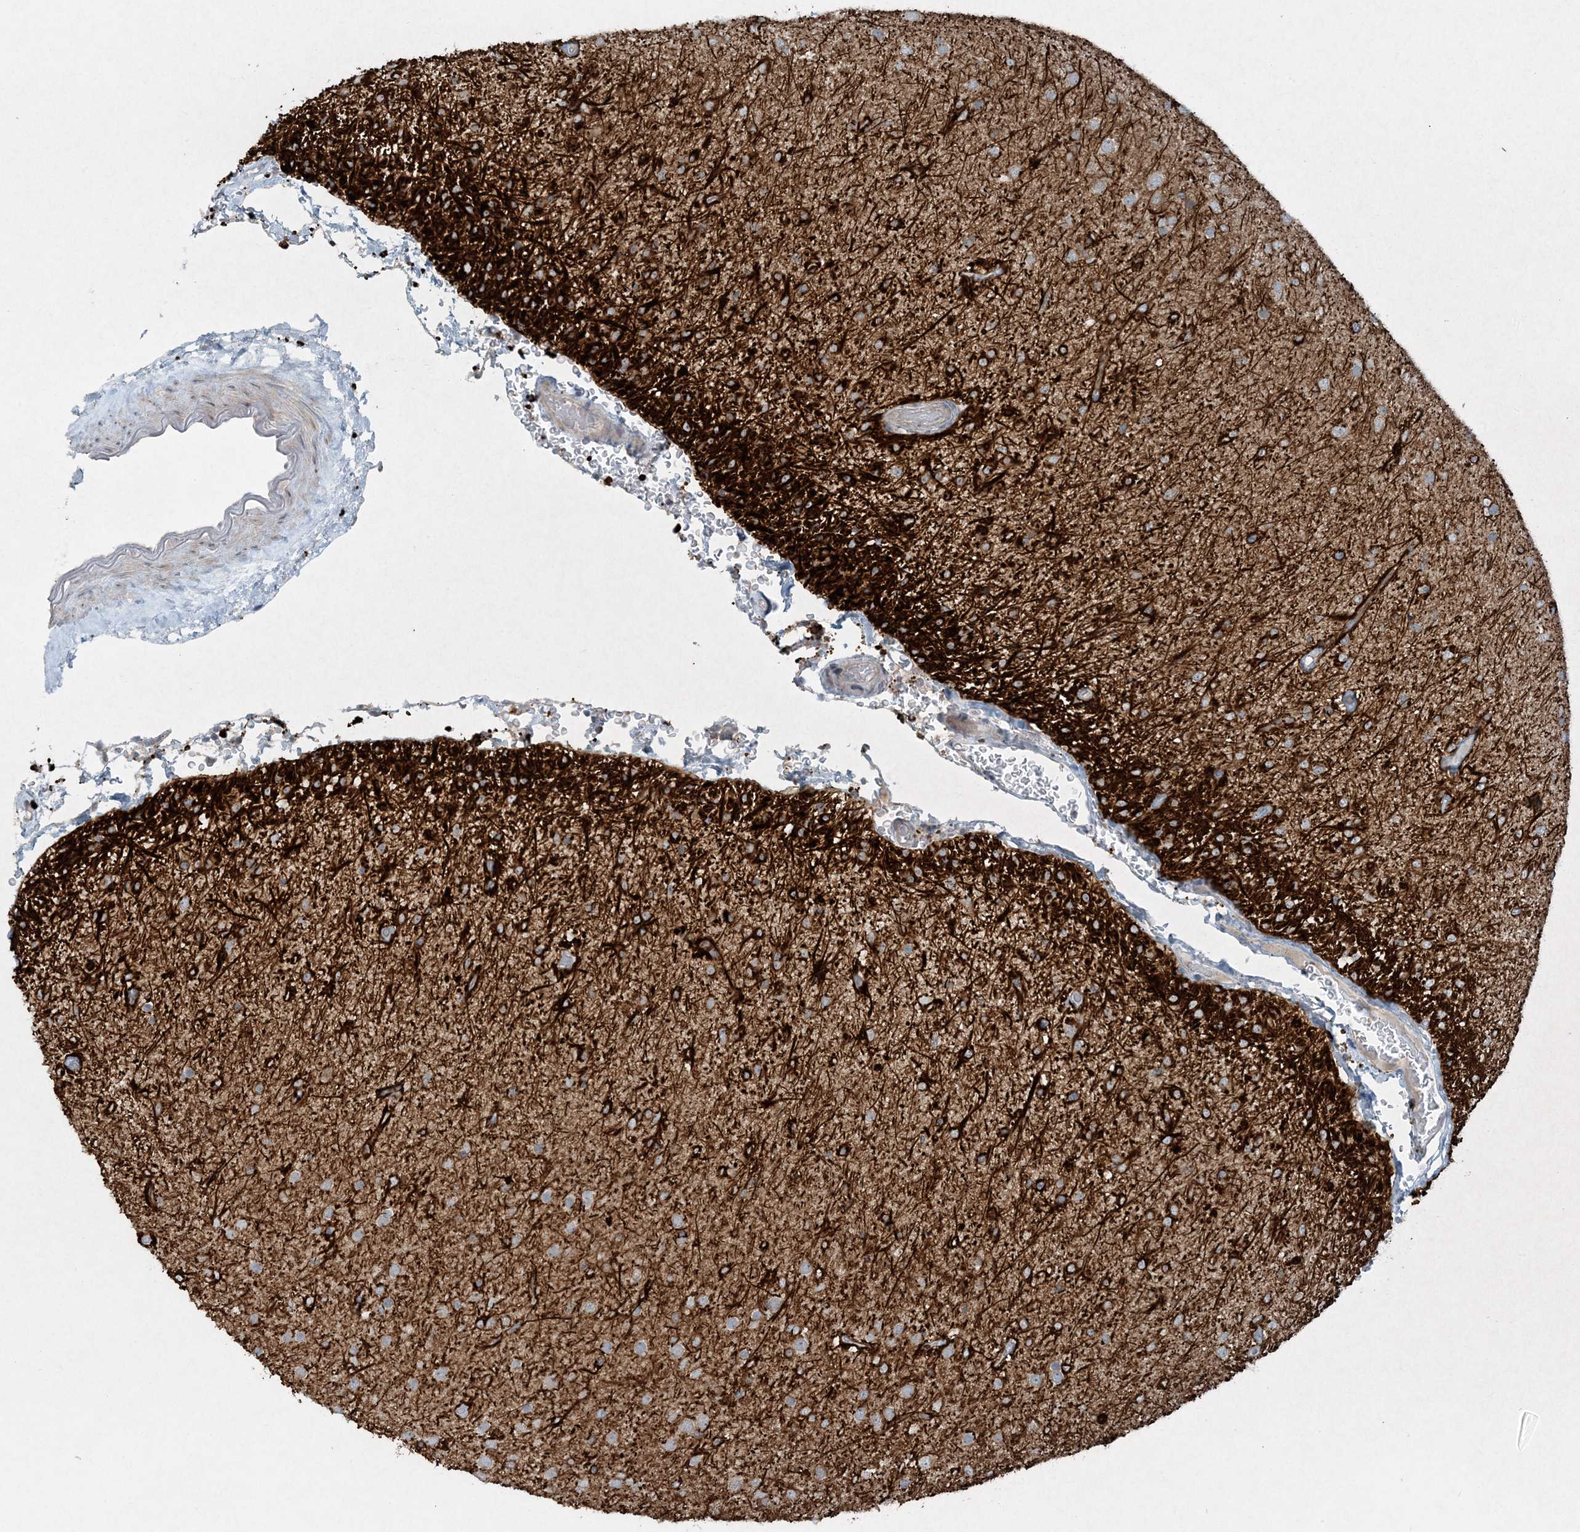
{"staining": {"intensity": "negative", "quantity": "none", "location": "none"}, "tissue": "glioma", "cell_type": "Tumor cells", "image_type": "cancer", "snomed": [{"axis": "morphology", "description": "Glioma, malignant, Low grade"}, {"axis": "topography", "description": "Brain"}], "caption": "Immunohistochemistry (IHC) of human glioma shows no staining in tumor cells.", "gene": "MITD1", "patient": {"sex": "male", "age": 65}}